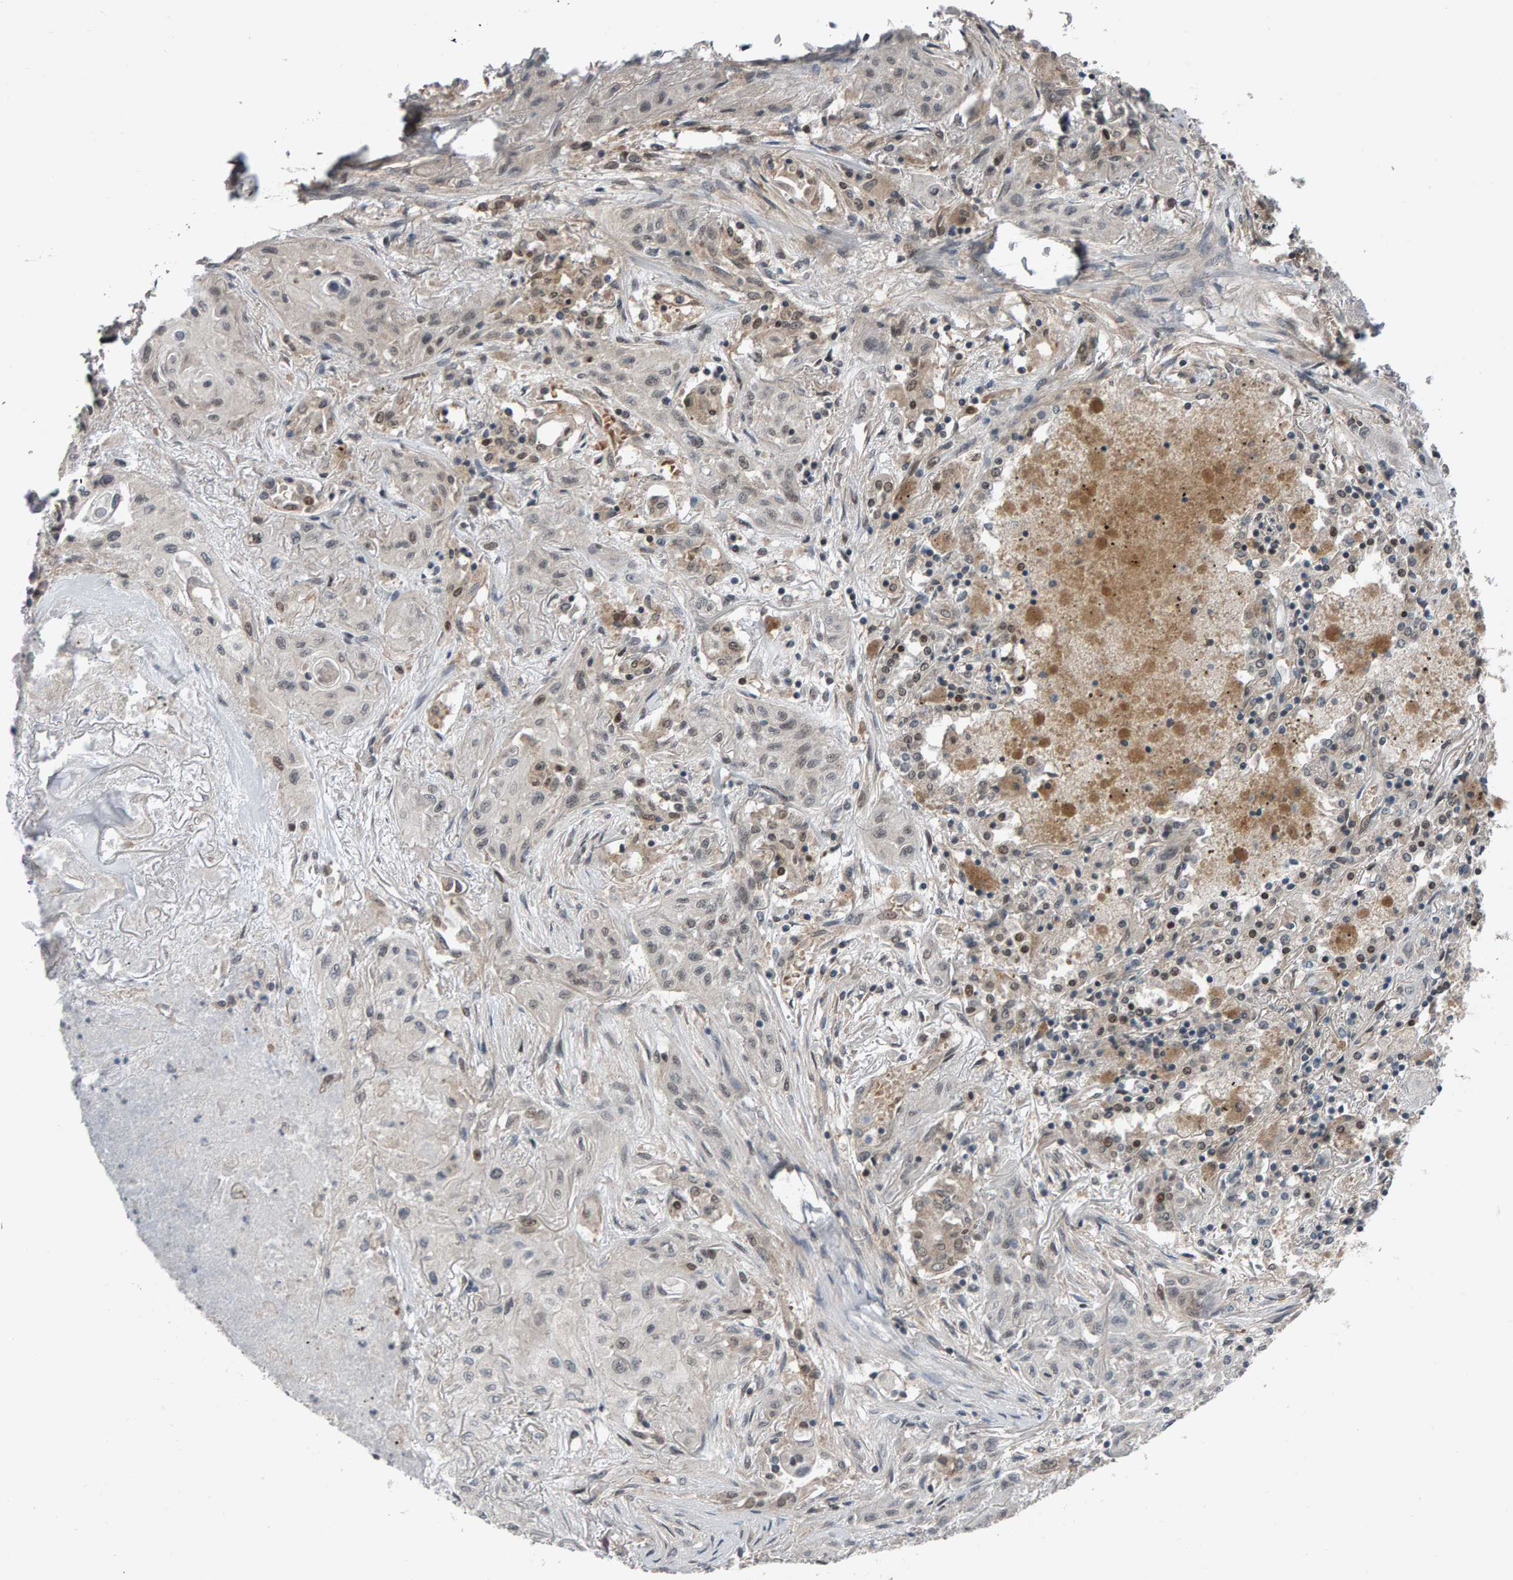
{"staining": {"intensity": "negative", "quantity": "none", "location": "none"}, "tissue": "lung cancer", "cell_type": "Tumor cells", "image_type": "cancer", "snomed": [{"axis": "morphology", "description": "Squamous cell carcinoma, NOS"}, {"axis": "topography", "description": "Lung"}], "caption": "IHC photomicrograph of human squamous cell carcinoma (lung) stained for a protein (brown), which displays no staining in tumor cells.", "gene": "COASY", "patient": {"sex": "female", "age": 47}}